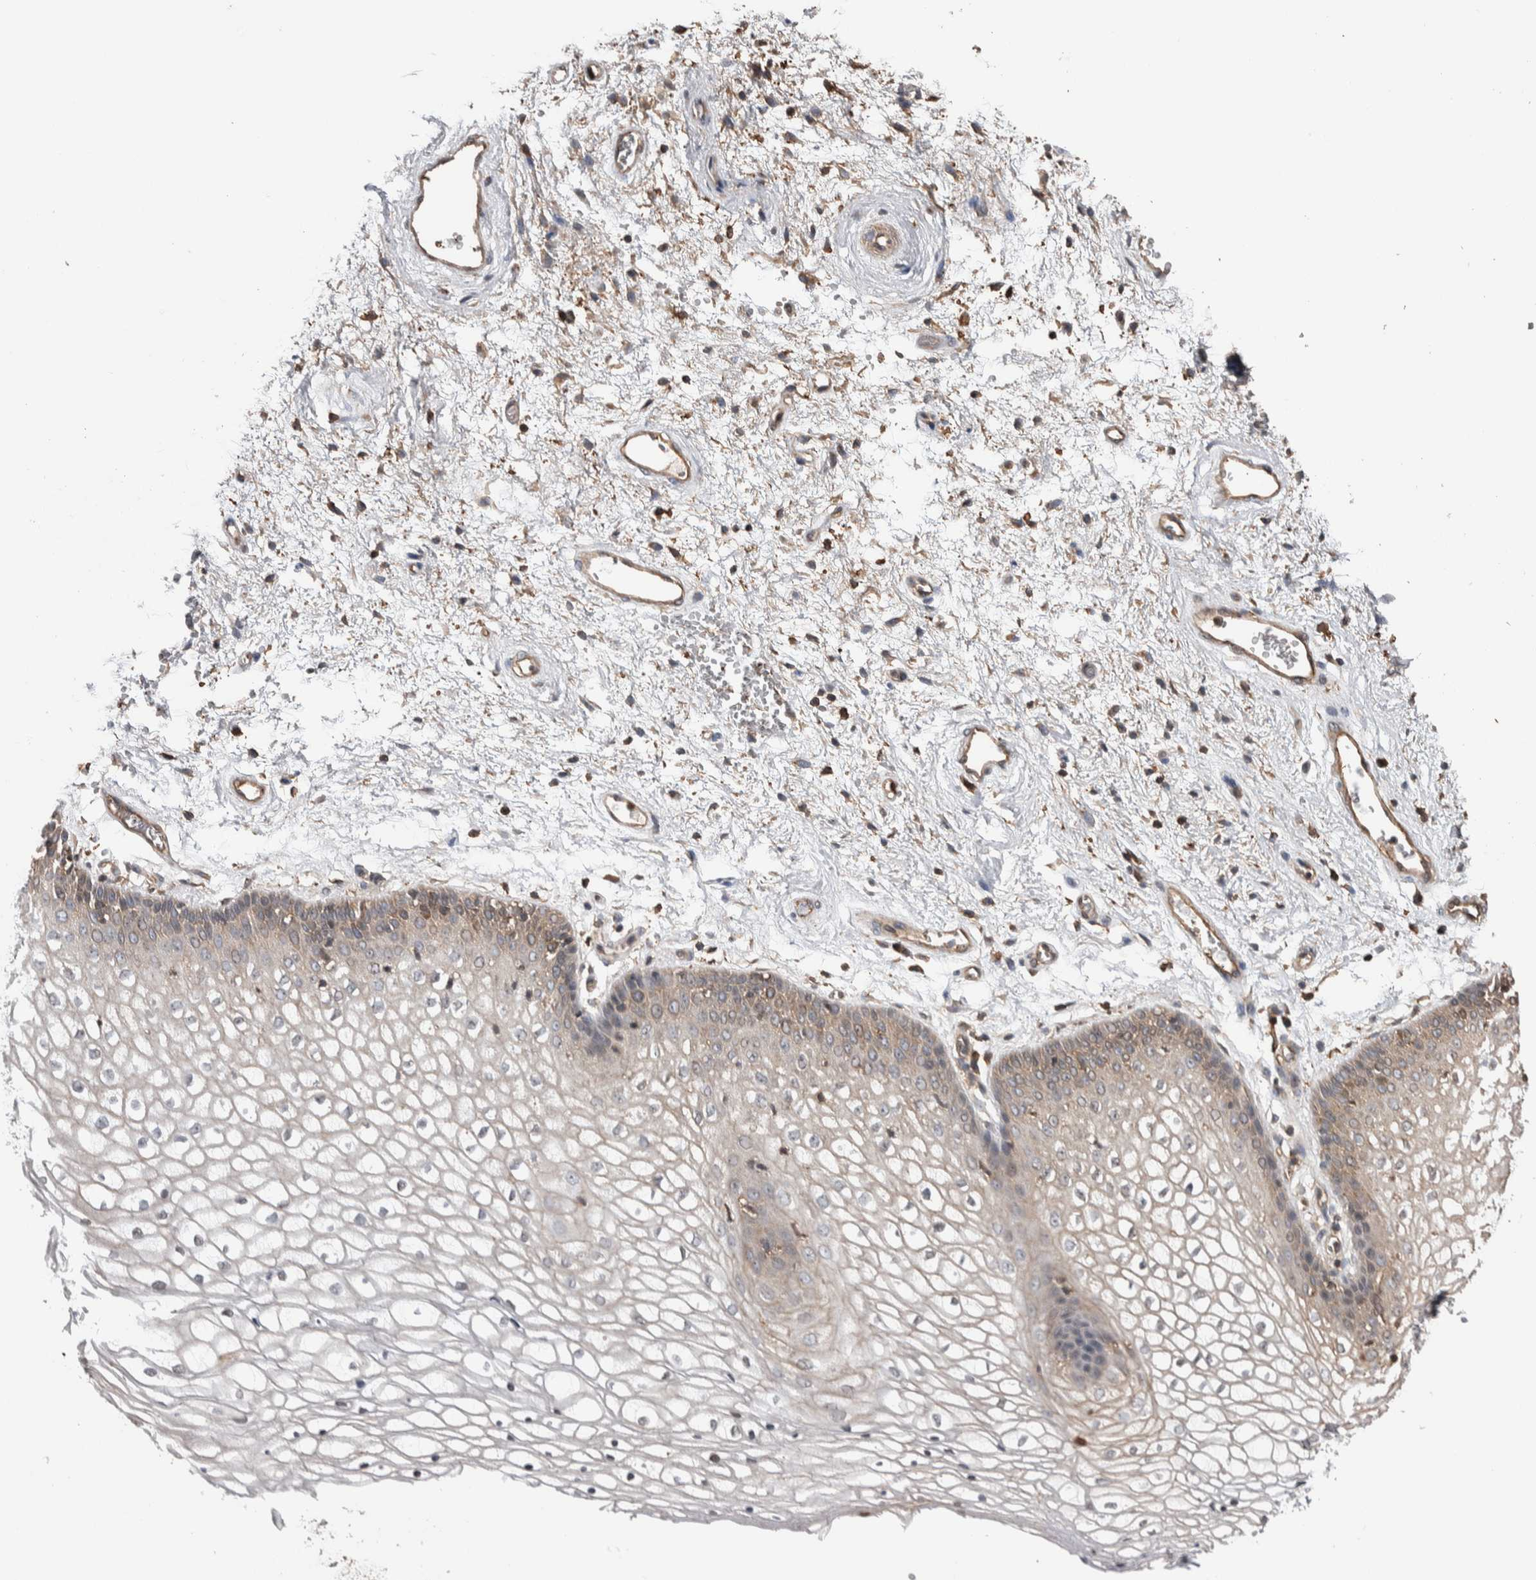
{"staining": {"intensity": "weak", "quantity": "<25%", "location": "cytoplasmic/membranous"}, "tissue": "vagina", "cell_type": "Squamous epithelial cells", "image_type": "normal", "snomed": [{"axis": "morphology", "description": "Normal tissue, NOS"}, {"axis": "topography", "description": "Vagina"}], "caption": "Immunohistochemistry photomicrograph of normal vagina: human vagina stained with DAB demonstrates no significant protein positivity in squamous epithelial cells. Nuclei are stained in blue.", "gene": "ENPP2", "patient": {"sex": "female", "age": 34}}